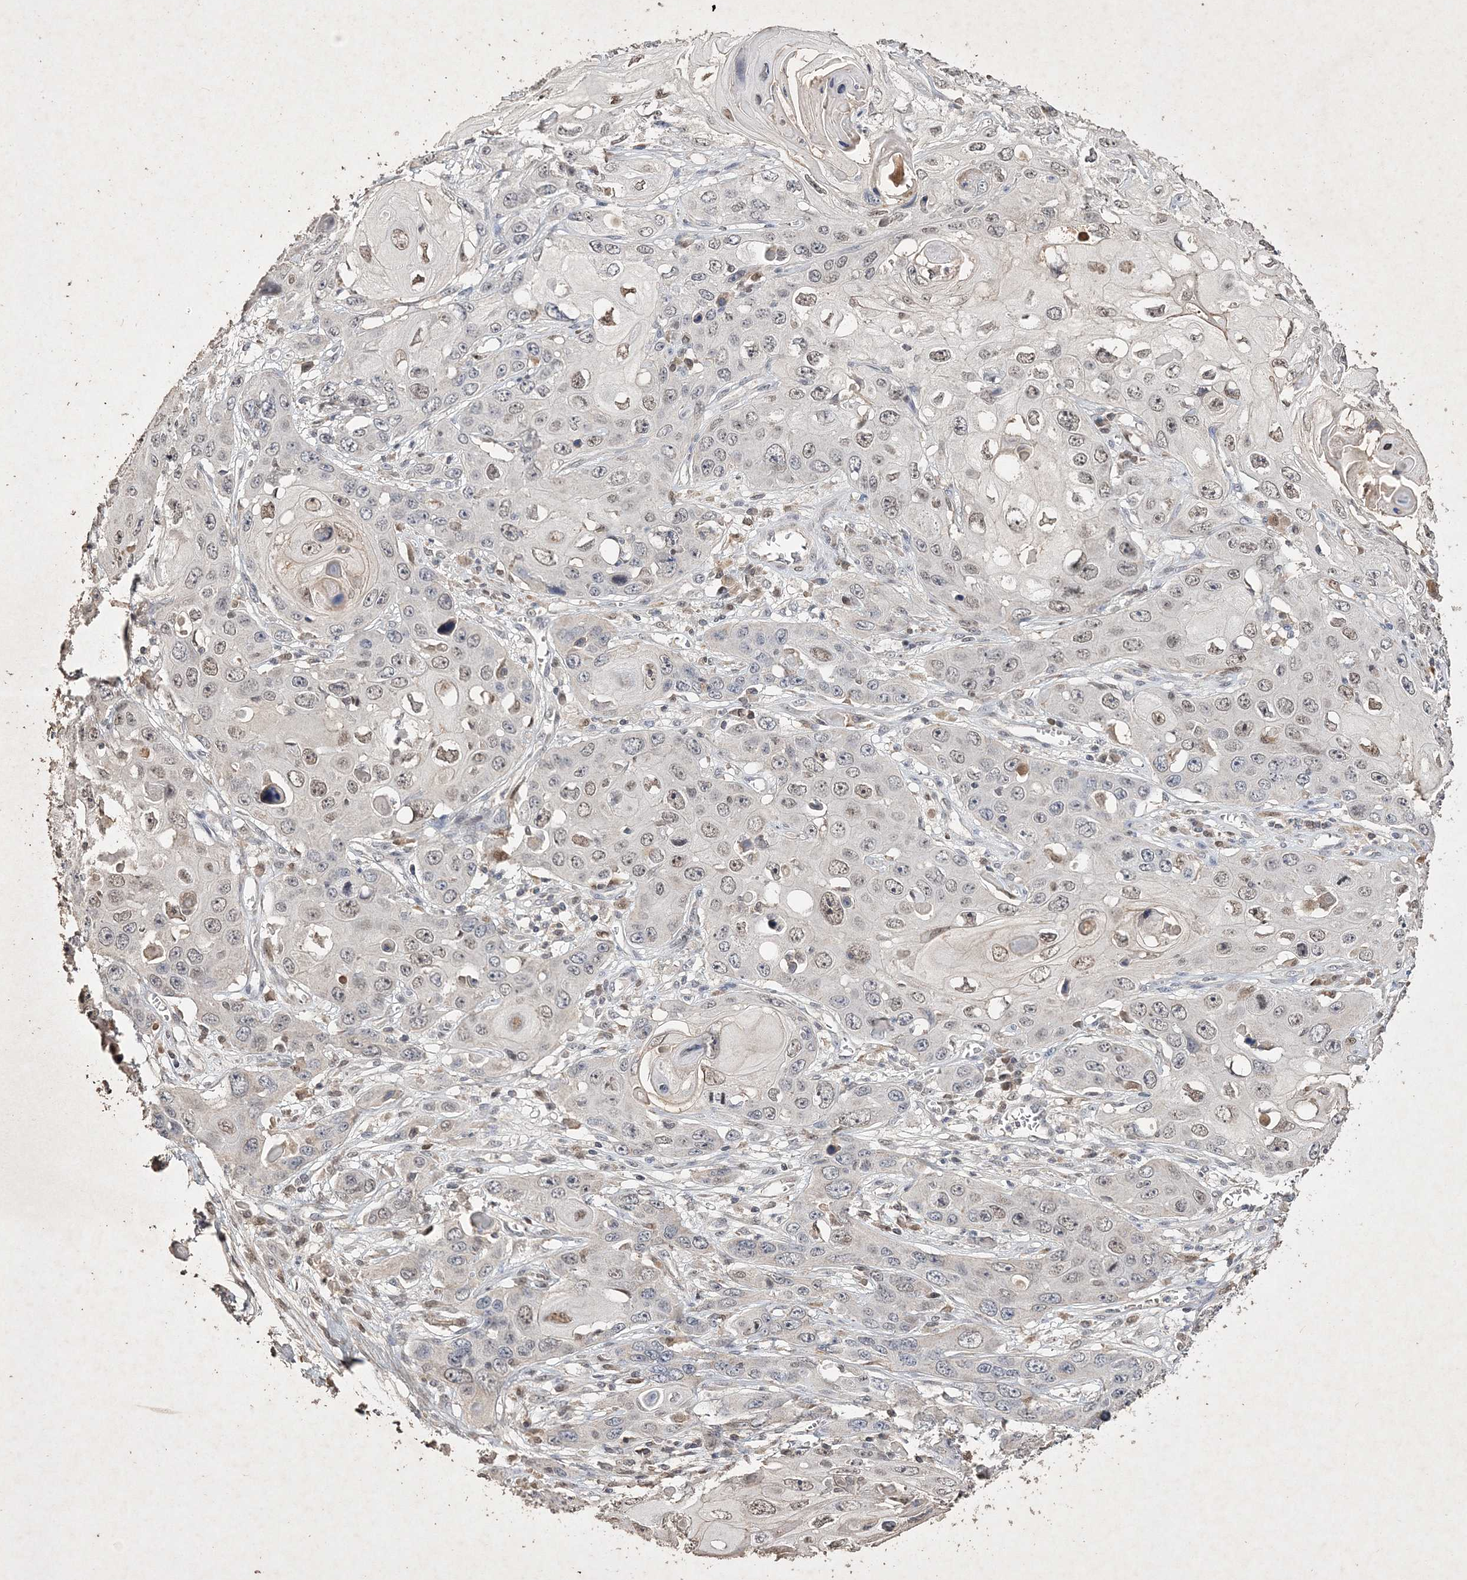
{"staining": {"intensity": "weak", "quantity": "25%-75%", "location": "nuclear"}, "tissue": "skin cancer", "cell_type": "Tumor cells", "image_type": "cancer", "snomed": [{"axis": "morphology", "description": "Squamous cell carcinoma, NOS"}, {"axis": "topography", "description": "Skin"}], "caption": "Squamous cell carcinoma (skin) stained with a brown dye exhibits weak nuclear positive expression in approximately 25%-75% of tumor cells.", "gene": "C3orf38", "patient": {"sex": "male", "age": 55}}